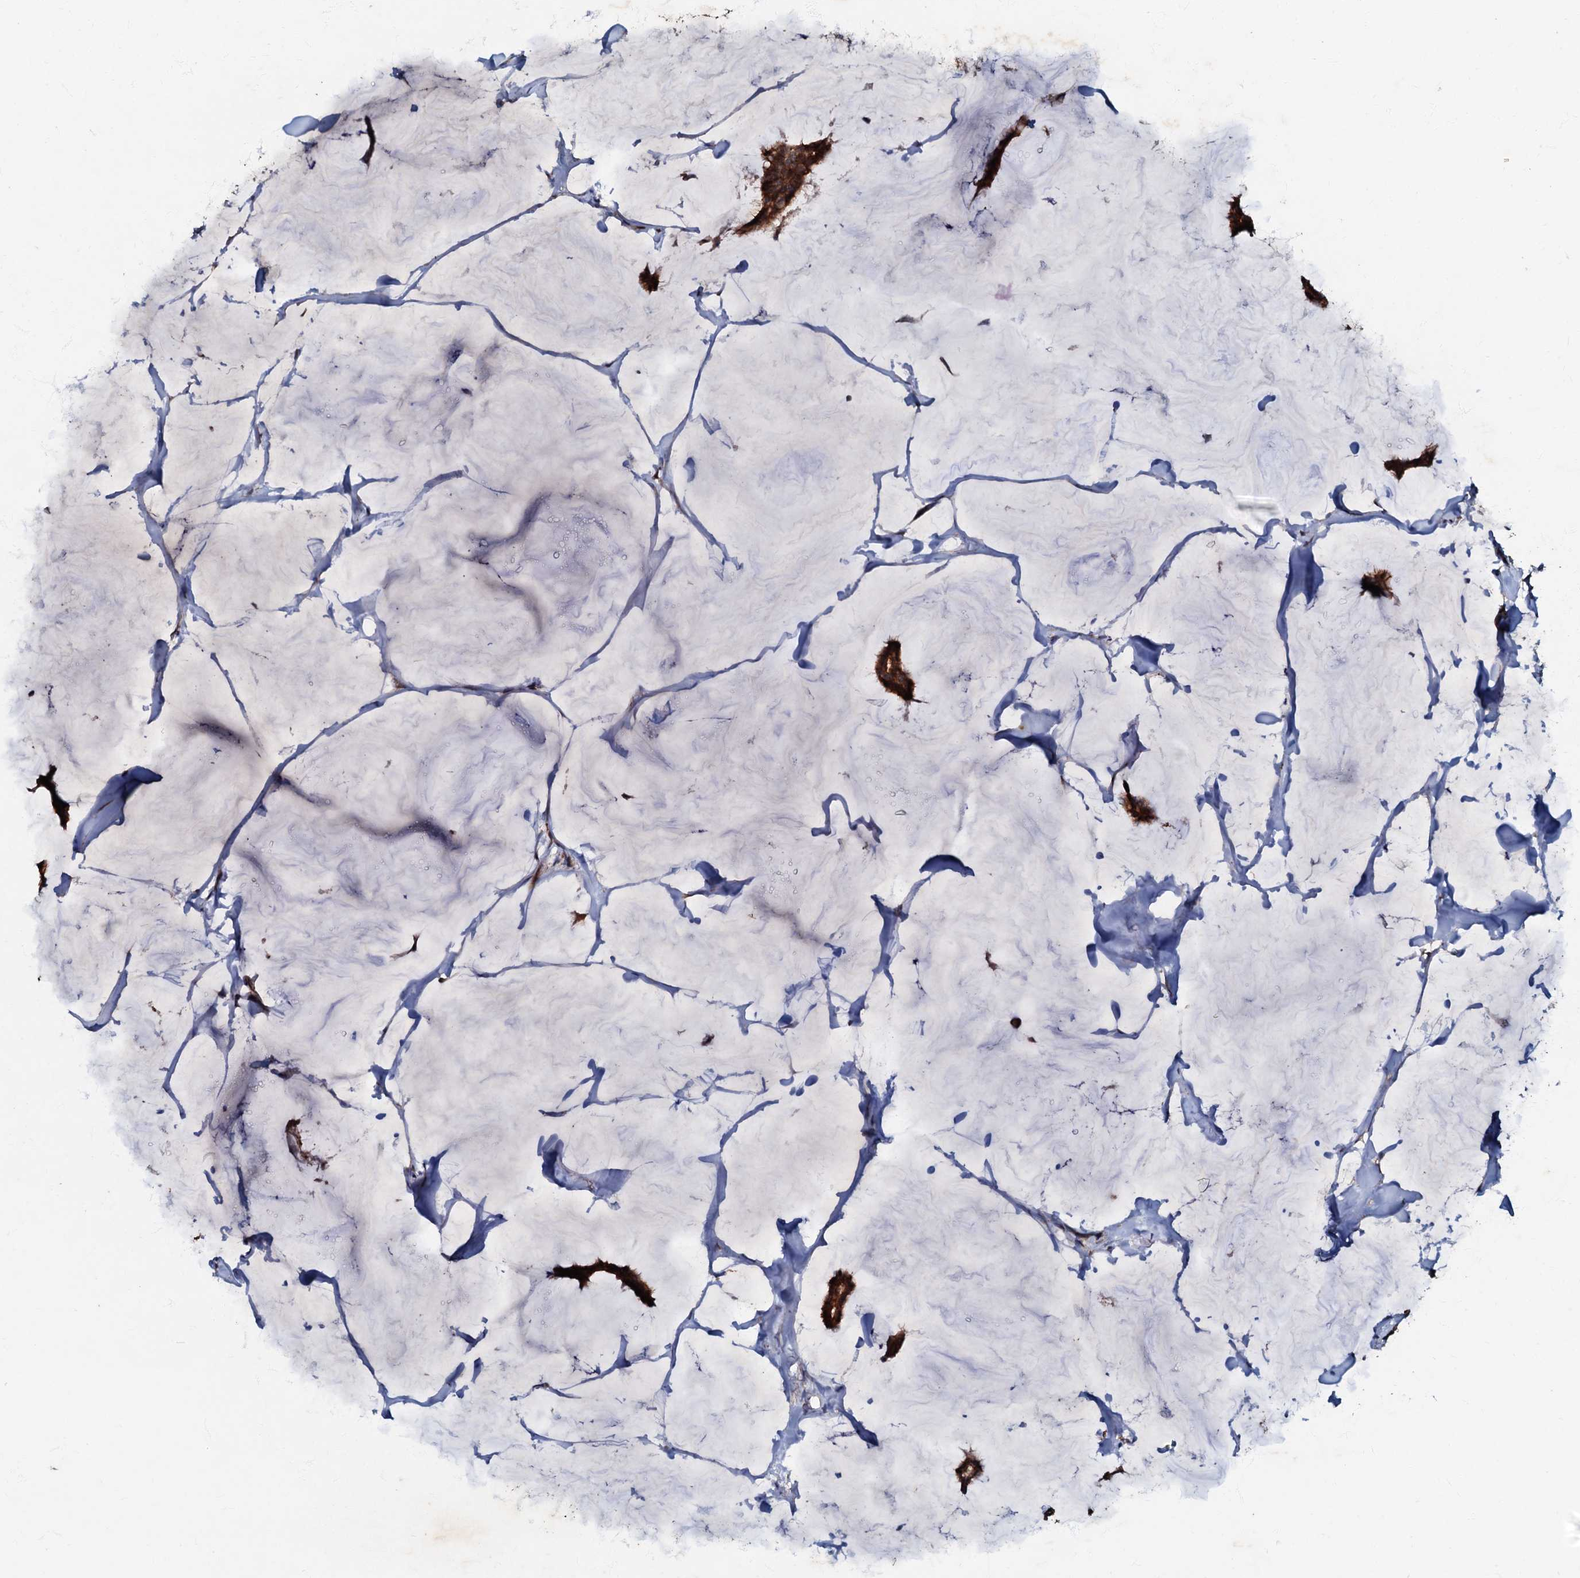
{"staining": {"intensity": "strong", "quantity": ">75%", "location": "cytoplasmic/membranous"}, "tissue": "breast cancer", "cell_type": "Tumor cells", "image_type": "cancer", "snomed": [{"axis": "morphology", "description": "Duct carcinoma"}, {"axis": "topography", "description": "Breast"}], "caption": "Breast cancer (intraductal carcinoma) stained for a protein (brown) demonstrates strong cytoplasmic/membranous positive expression in approximately >75% of tumor cells.", "gene": "MANSC4", "patient": {"sex": "female", "age": 93}}